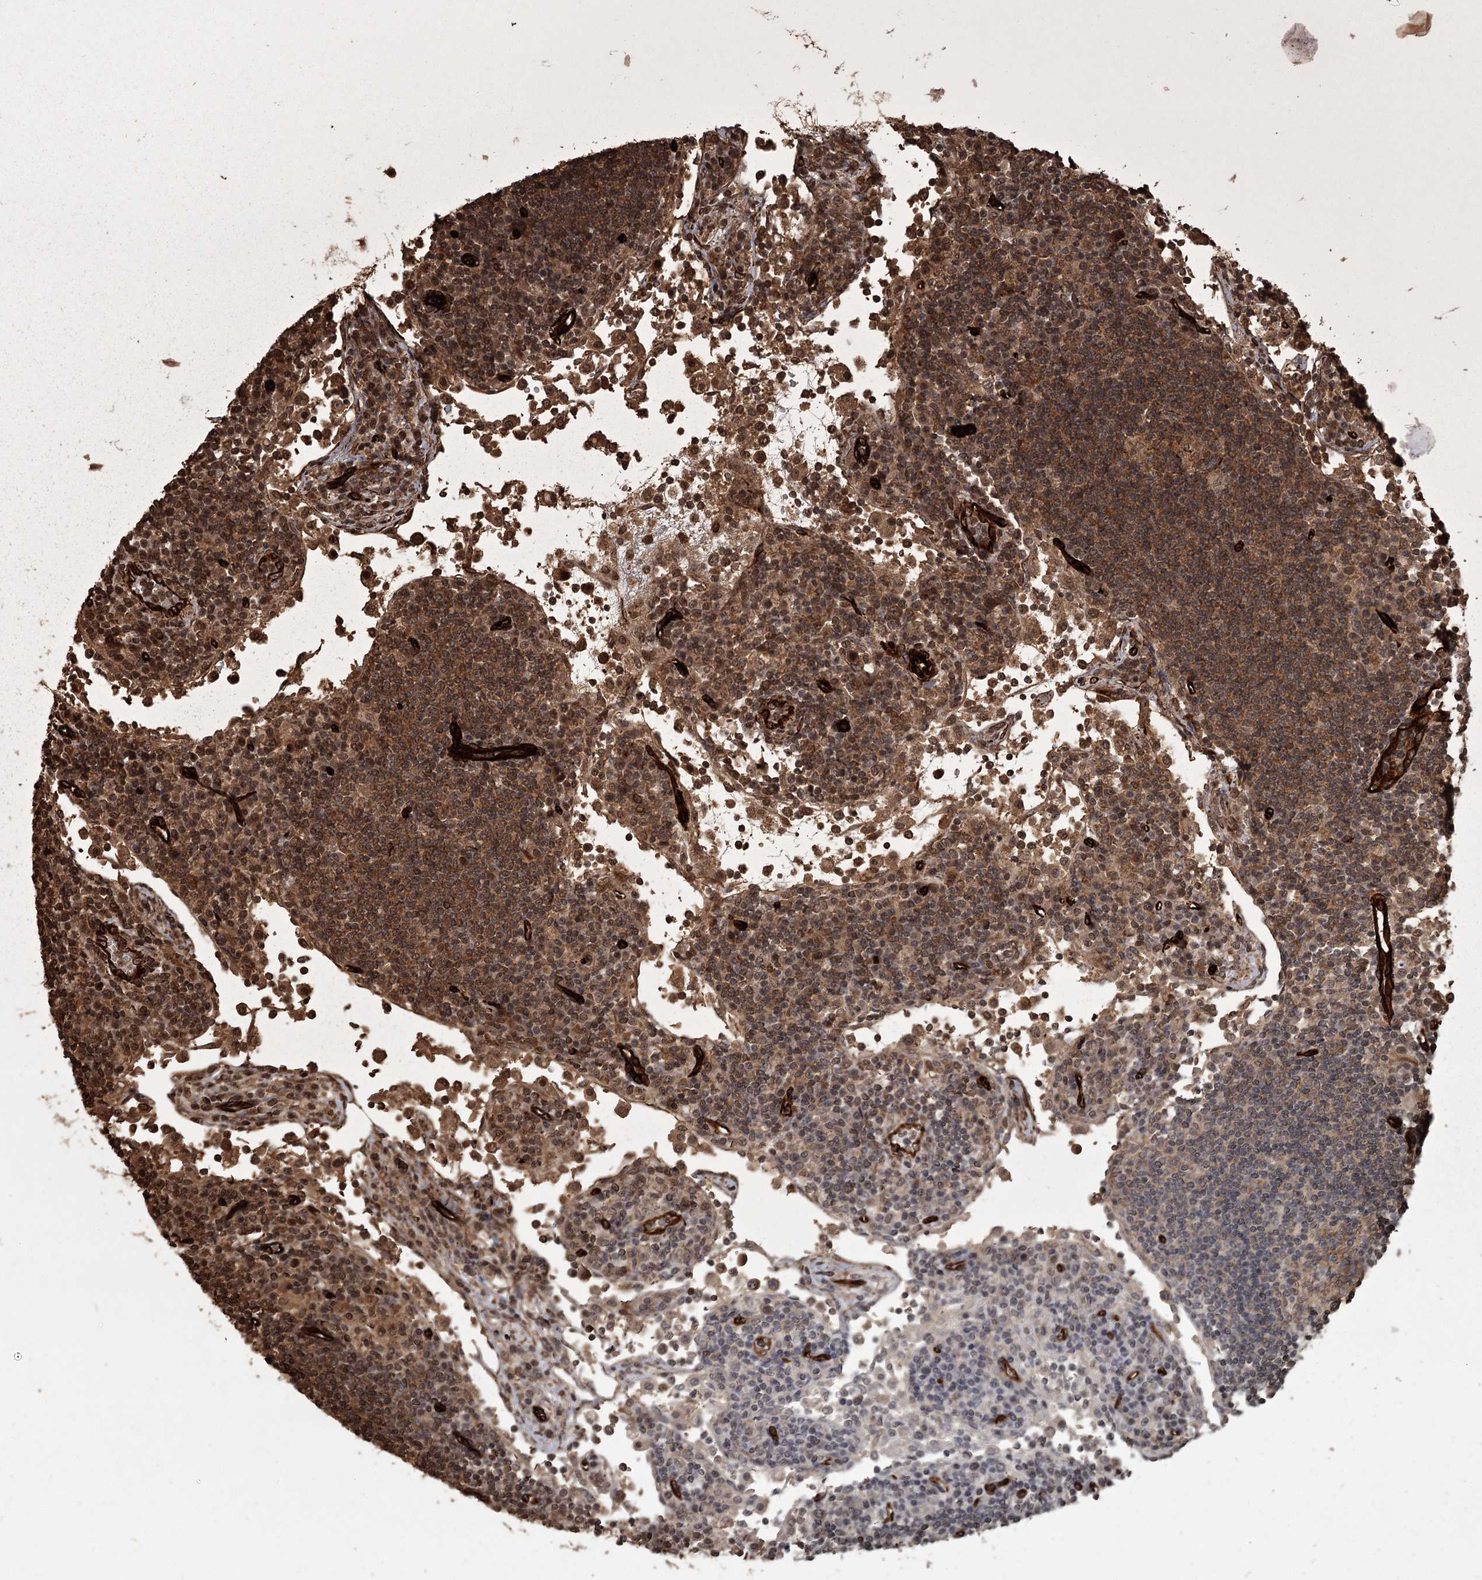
{"staining": {"intensity": "moderate", "quantity": ">75%", "location": "cytoplasmic/membranous"}, "tissue": "lymph node", "cell_type": "Germinal center cells", "image_type": "normal", "snomed": [{"axis": "morphology", "description": "Normal tissue, NOS"}, {"axis": "topography", "description": "Lymph node"}], "caption": "Lymph node stained with DAB IHC demonstrates medium levels of moderate cytoplasmic/membranous positivity in approximately >75% of germinal center cells.", "gene": "RPAP3", "patient": {"sex": "female", "age": 53}}